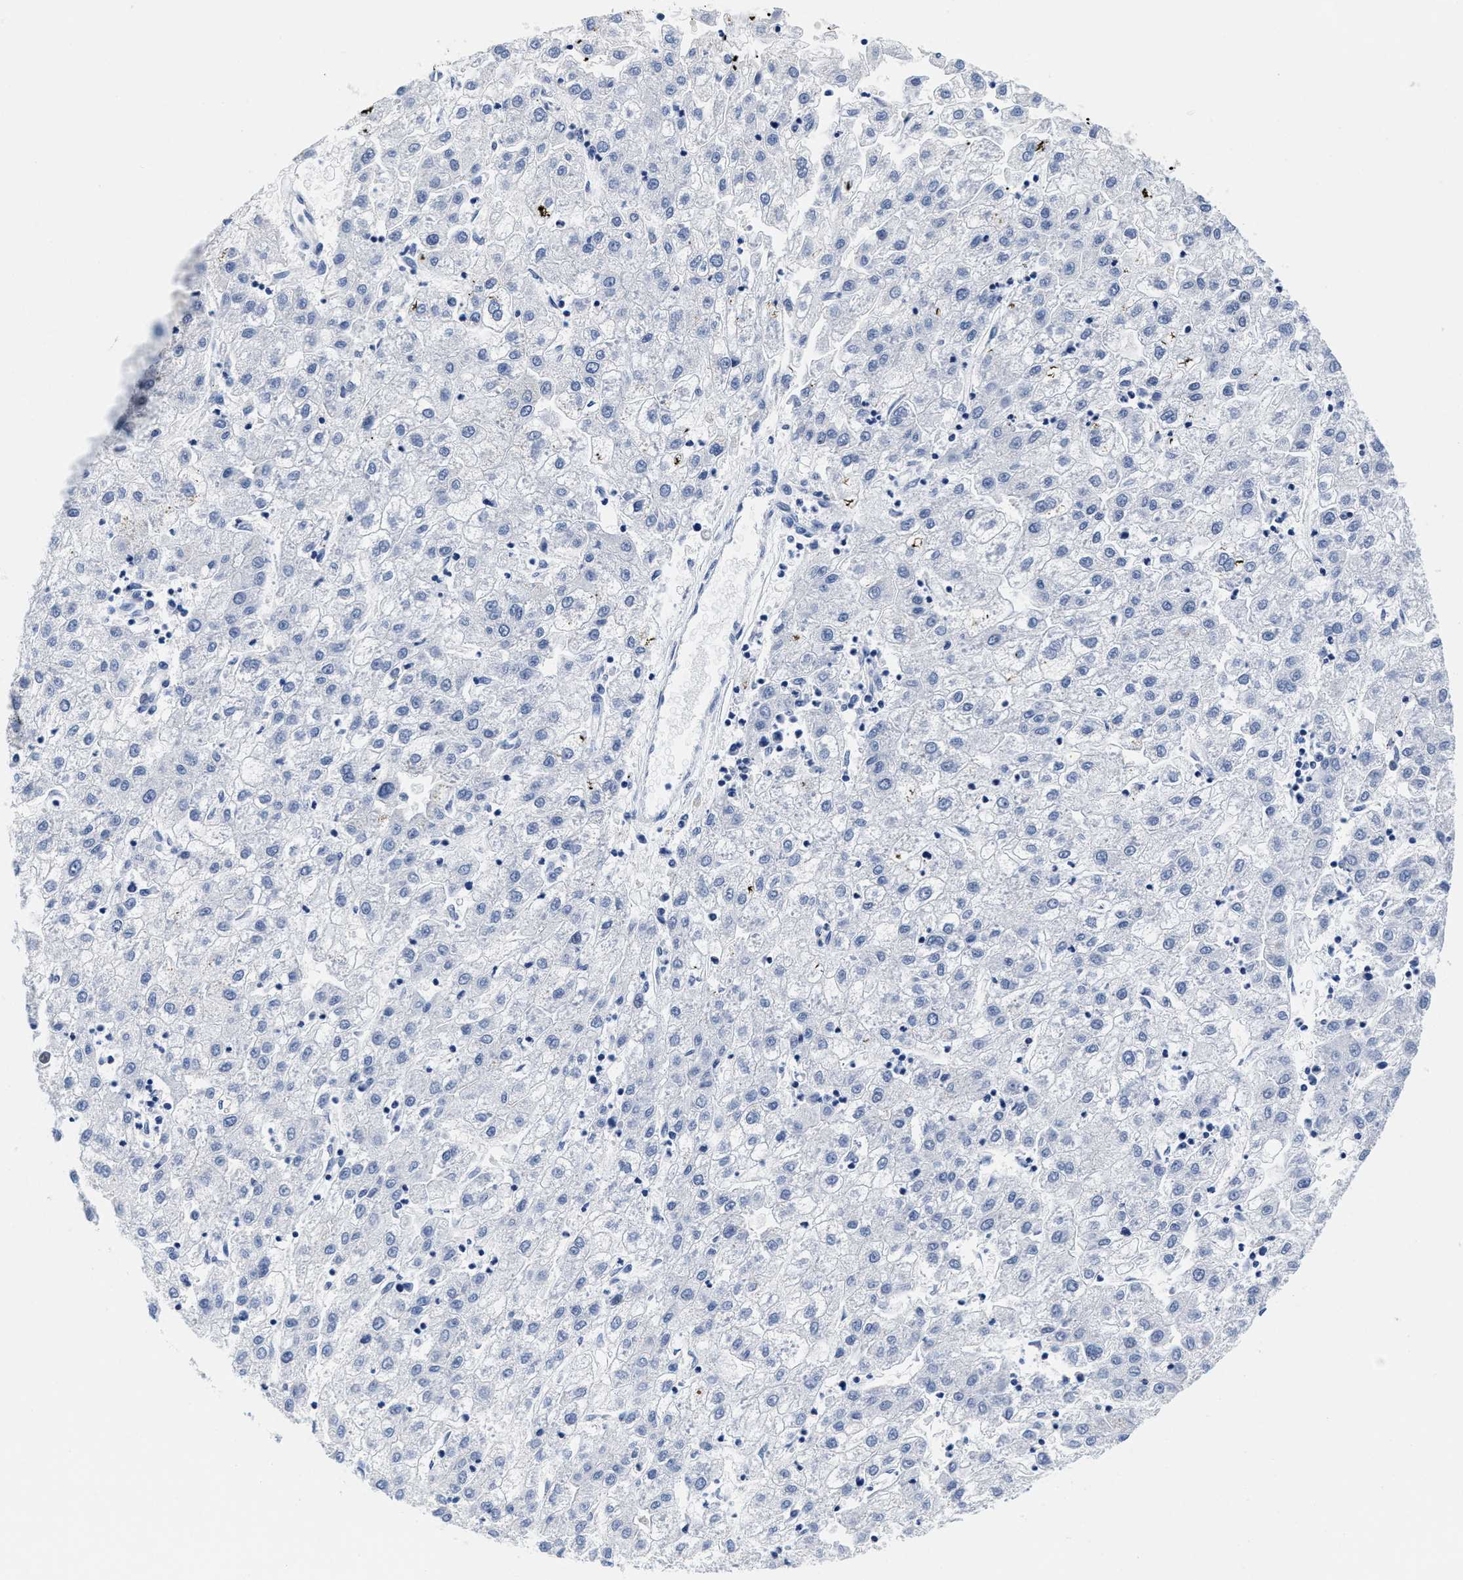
{"staining": {"intensity": "negative", "quantity": "none", "location": "none"}, "tissue": "liver cancer", "cell_type": "Tumor cells", "image_type": "cancer", "snomed": [{"axis": "morphology", "description": "Carcinoma, Hepatocellular, NOS"}, {"axis": "topography", "description": "Liver"}], "caption": "A histopathology image of liver cancer stained for a protein demonstrates no brown staining in tumor cells.", "gene": "TTC3", "patient": {"sex": "male", "age": 72}}